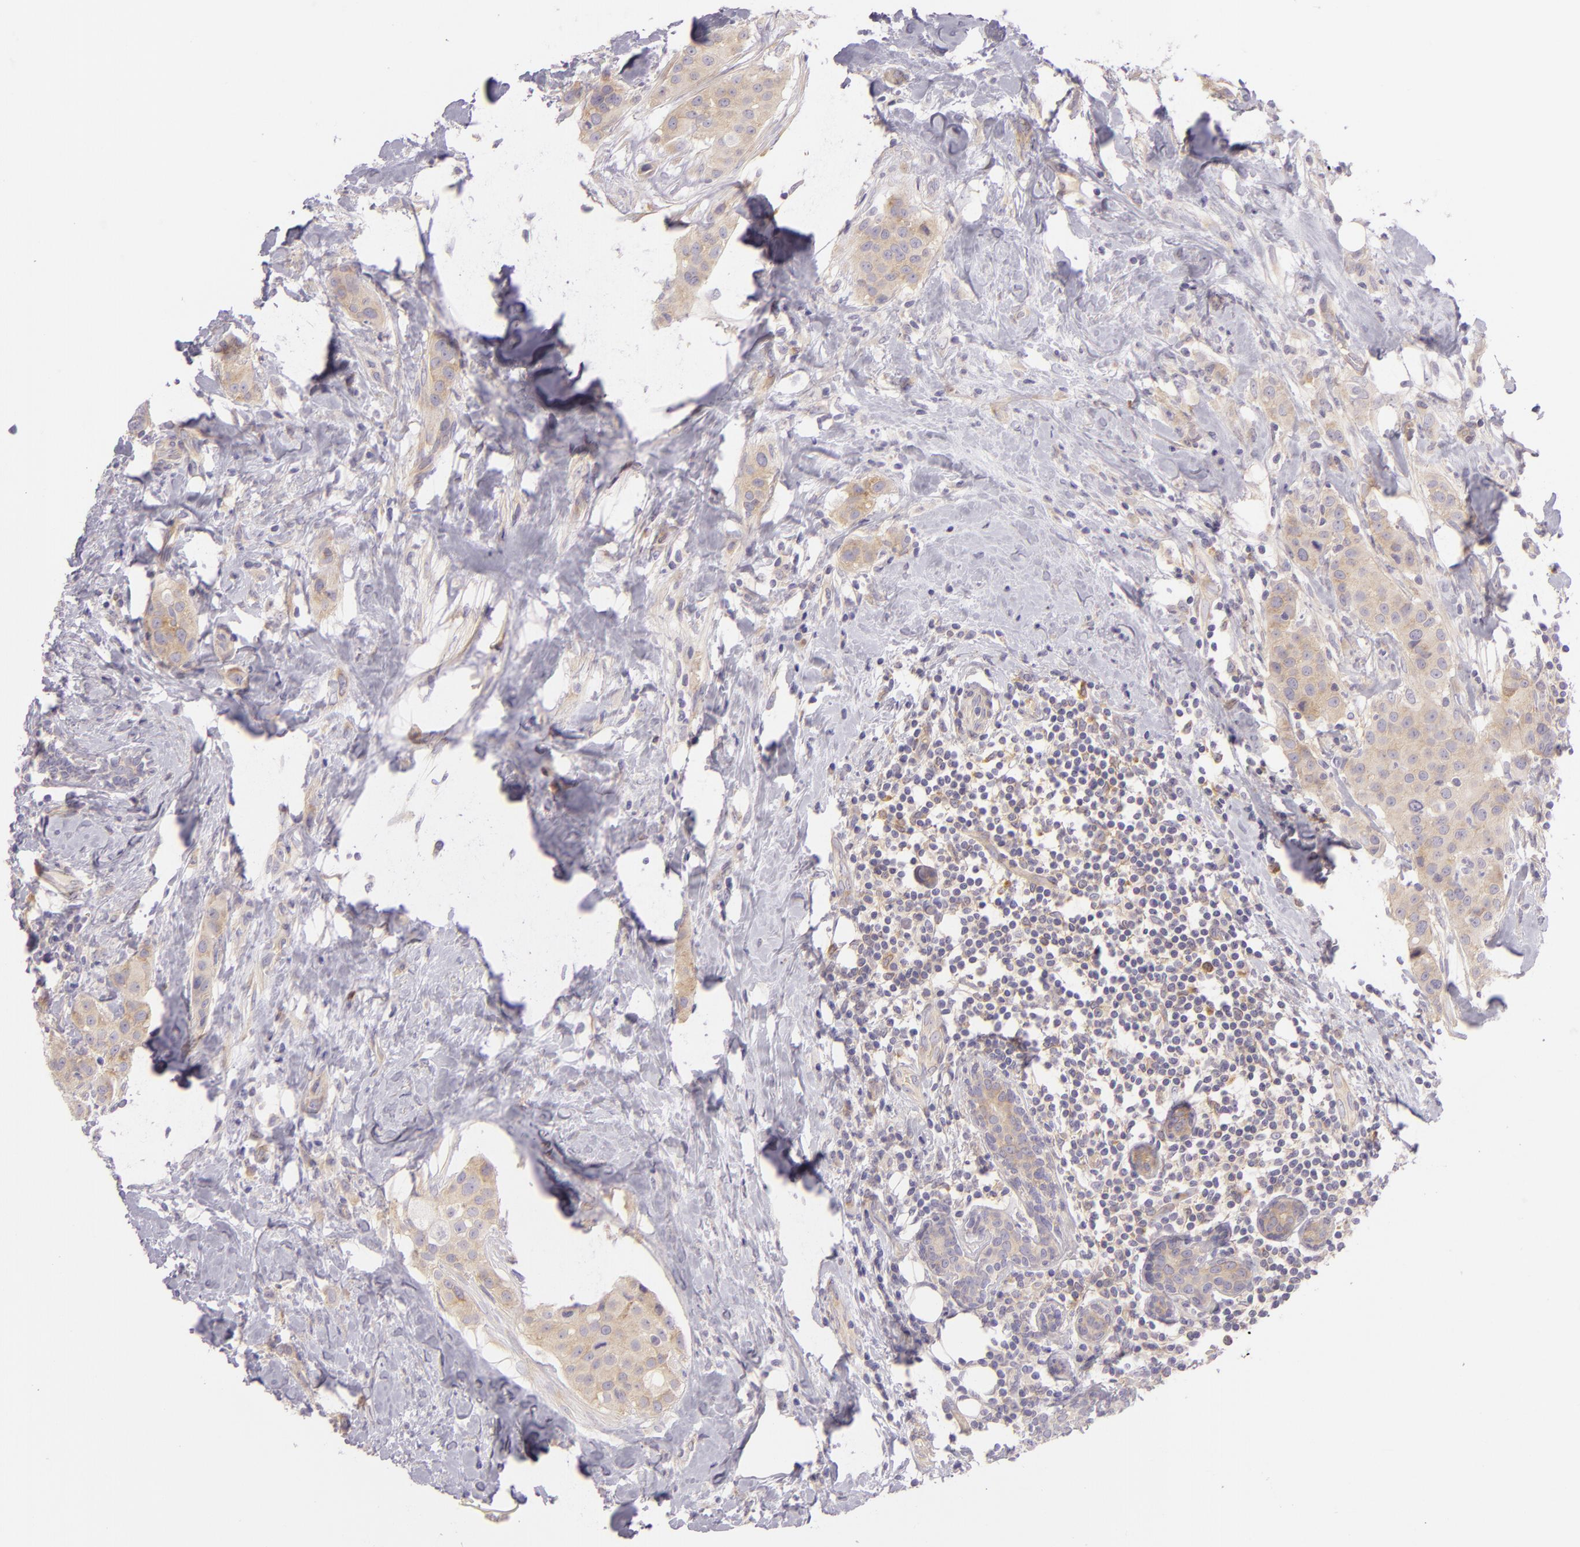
{"staining": {"intensity": "weak", "quantity": "25%-75%", "location": "cytoplasmic/membranous"}, "tissue": "breast cancer", "cell_type": "Tumor cells", "image_type": "cancer", "snomed": [{"axis": "morphology", "description": "Duct carcinoma"}, {"axis": "topography", "description": "Breast"}], "caption": "Immunohistochemical staining of breast intraductal carcinoma displays low levels of weak cytoplasmic/membranous staining in approximately 25%-75% of tumor cells.", "gene": "ZC3H7B", "patient": {"sex": "female", "age": 45}}